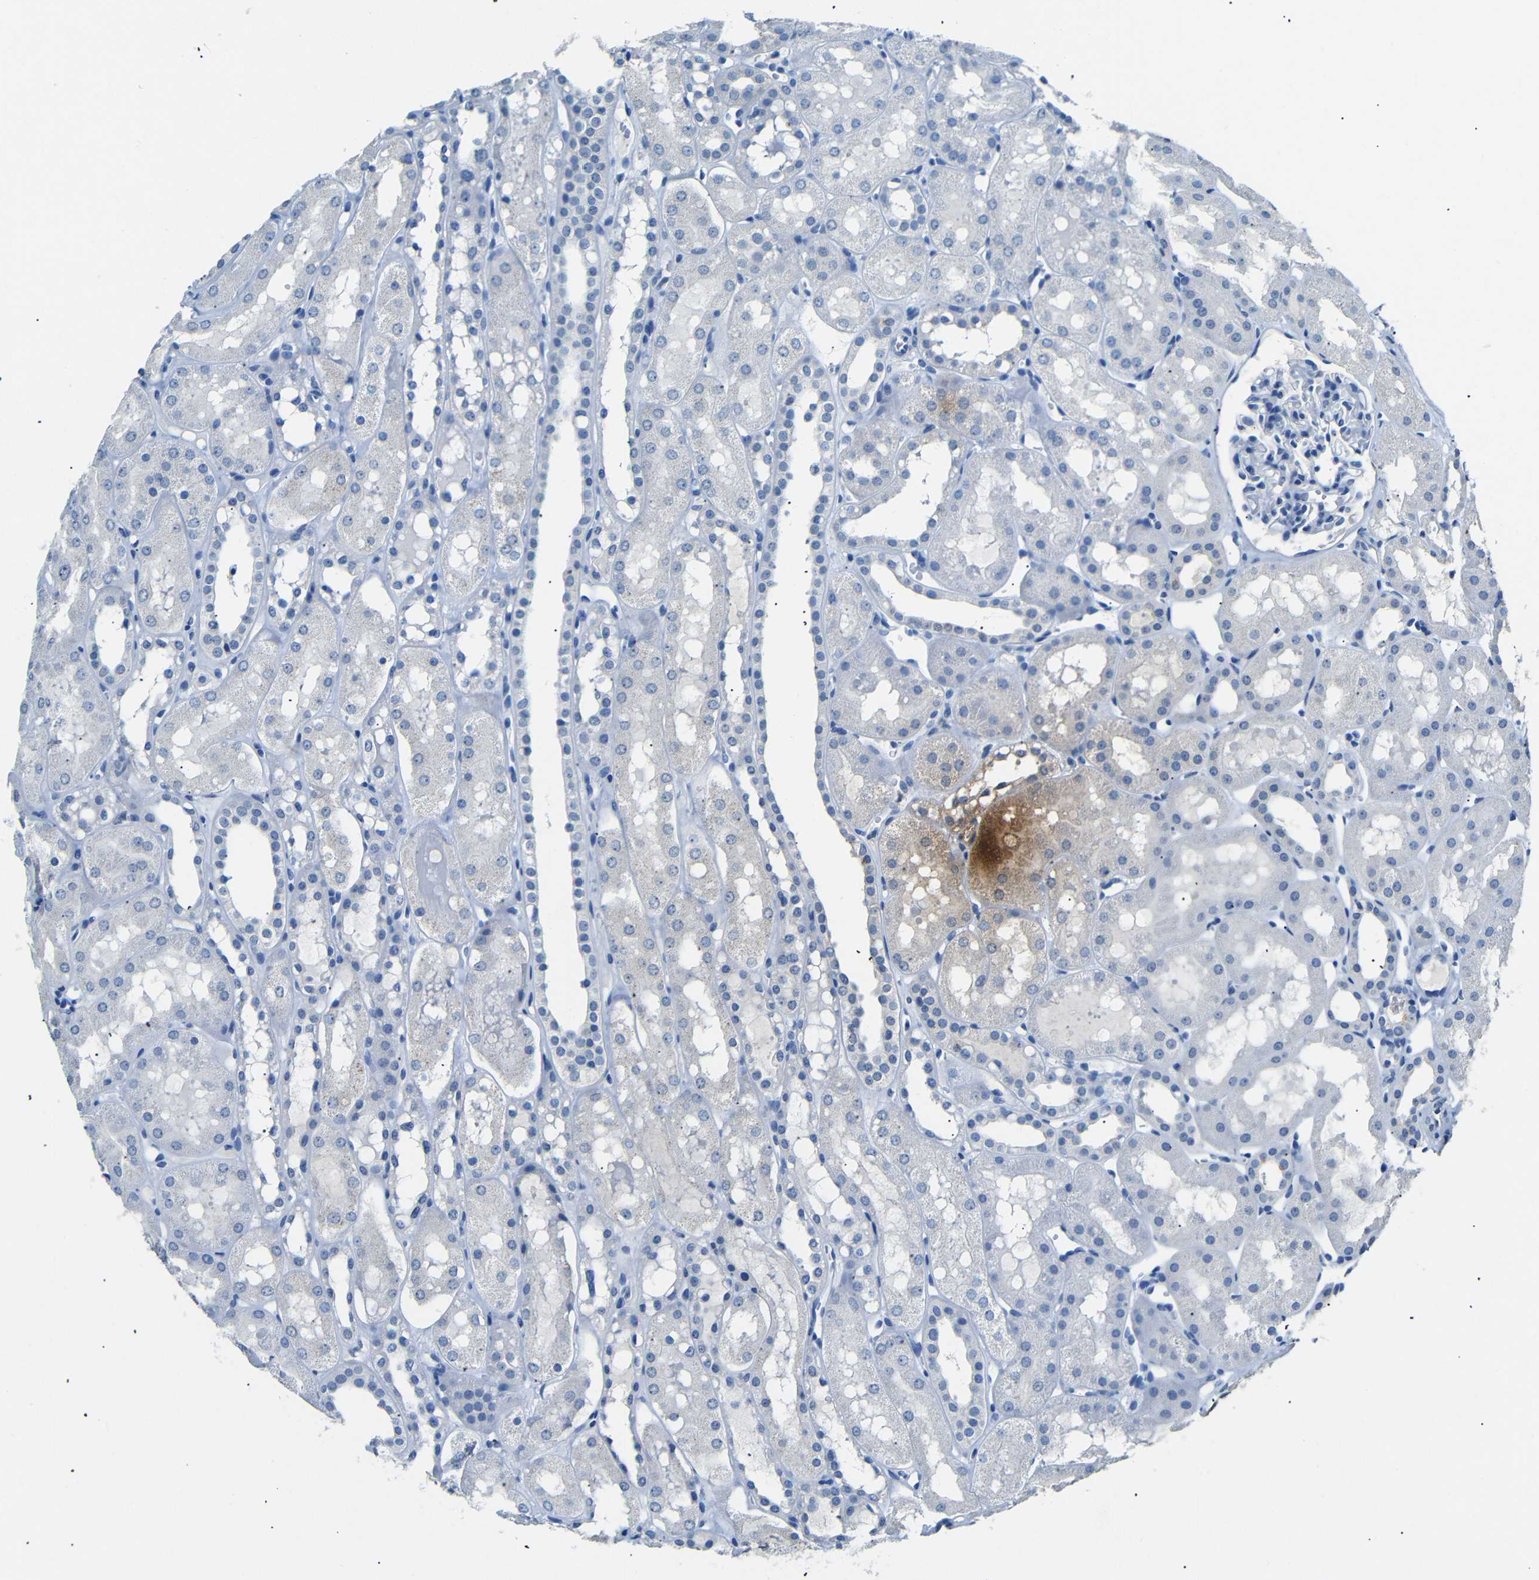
{"staining": {"intensity": "negative", "quantity": "none", "location": "none"}, "tissue": "kidney", "cell_type": "Cells in glomeruli", "image_type": "normal", "snomed": [{"axis": "morphology", "description": "Normal tissue, NOS"}, {"axis": "topography", "description": "Kidney"}, {"axis": "topography", "description": "Urinary bladder"}], "caption": "A histopathology image of human kidney is negative for staining in cells in glomeruli. (DAB (3,3'-diaminobenzidine) immunohistochemistry with hematoxylin counter stain).", "gene": "INCENP", "patient": {"sex": "male", "age": 16}}